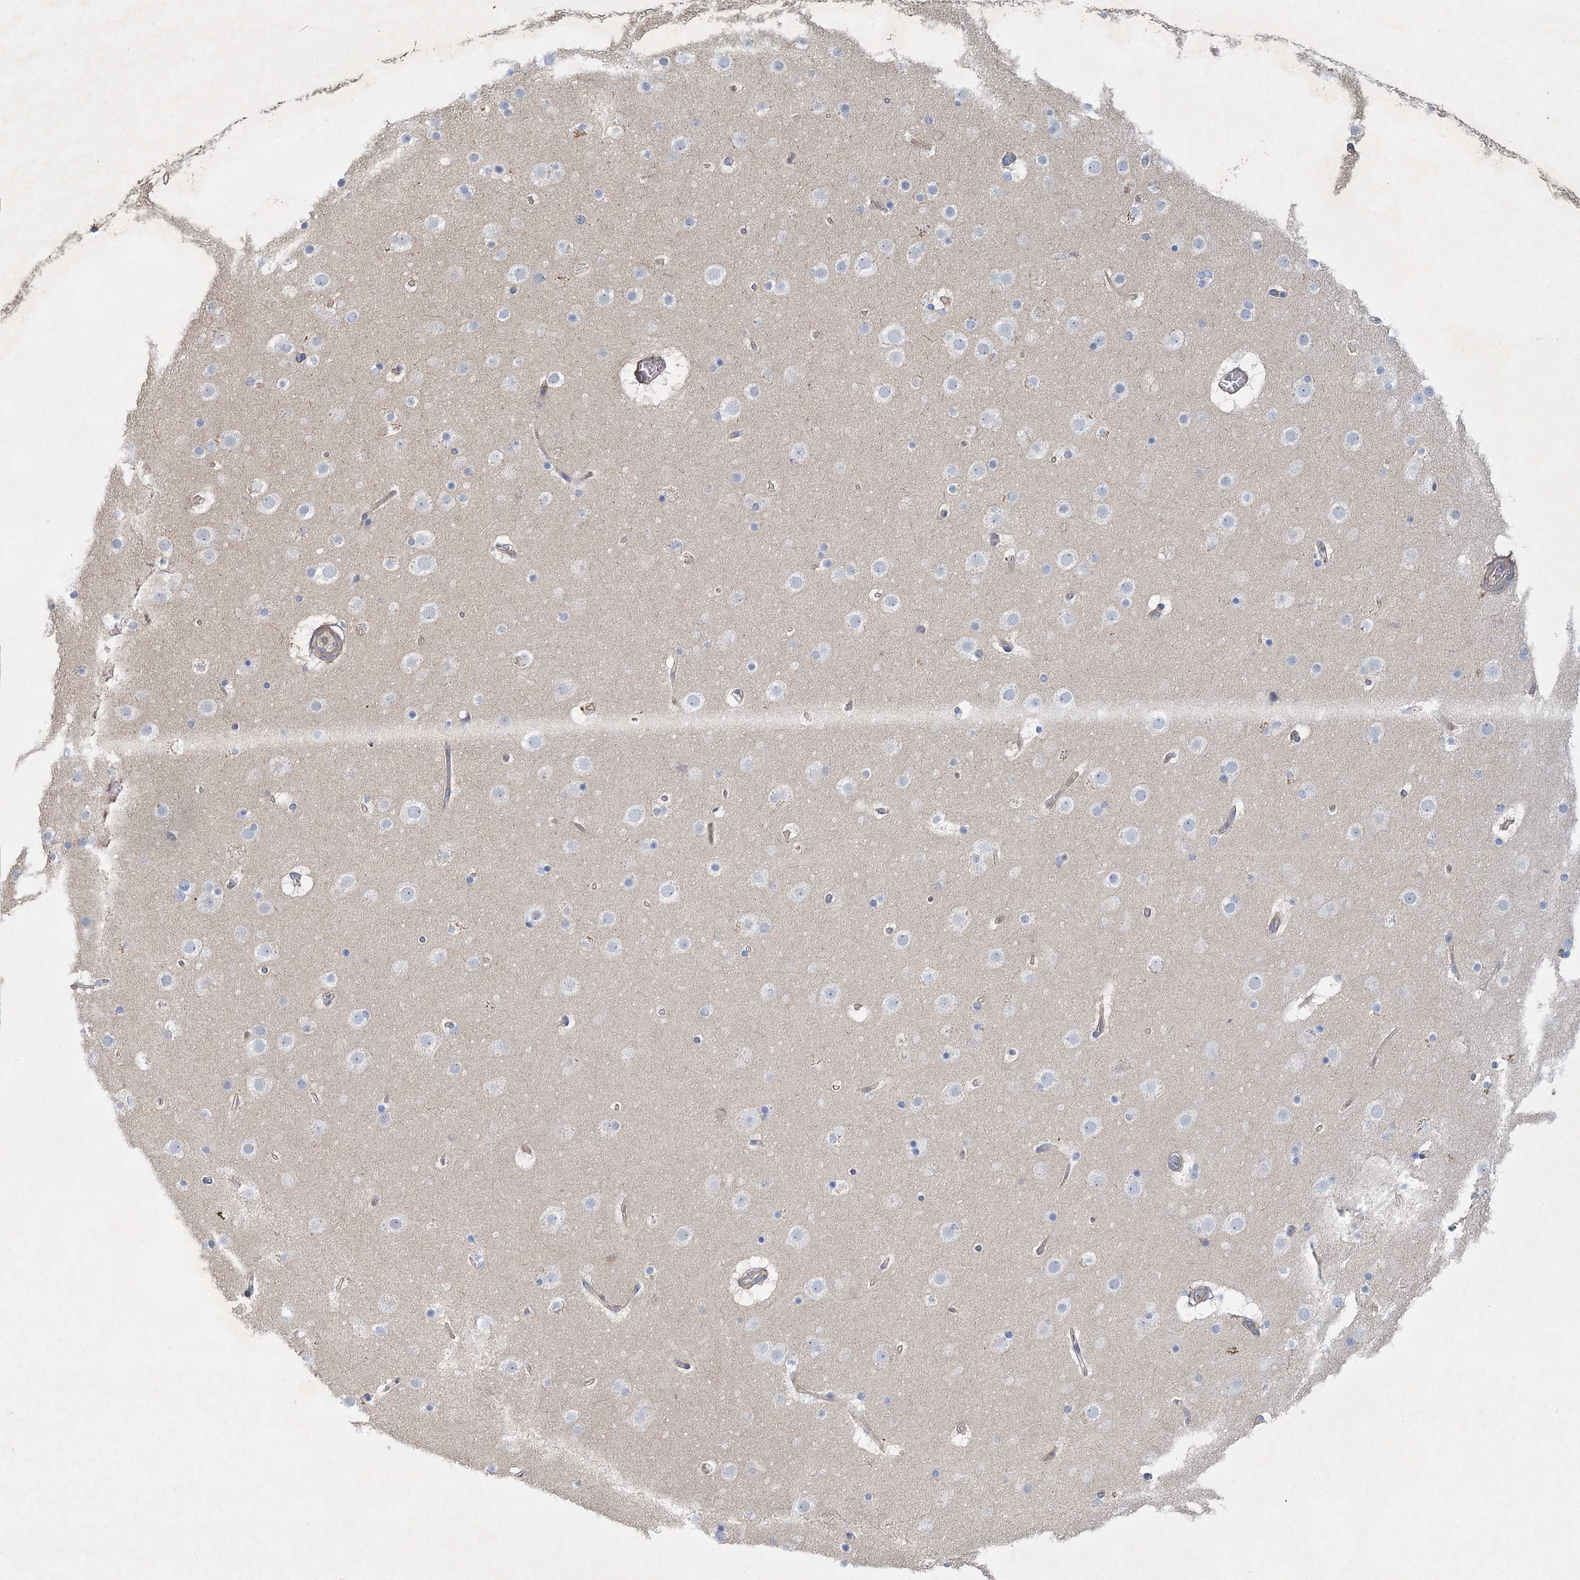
{"staining": {"intensity": "negative", "quantity": "none", "location": "none"}, "tissue": "cerebral cortex", "cell_type": "Endothelial cells", "image_type": "normal", "snomed": [{"axis": "morphology", "description": "Normal tissue, NOS"}, {"axis": "topography", "description": "Cerebral cortex"}], "caption": "Immunohistochemistry image of benign cerebral cortex: human cerebral cortex stained with DAB (3,3'-diaminobenzidine) displays no significant protein staining in endothelial cells.", "gene": "DNMBP", "patient": {"sex": "male", "age": 57}}